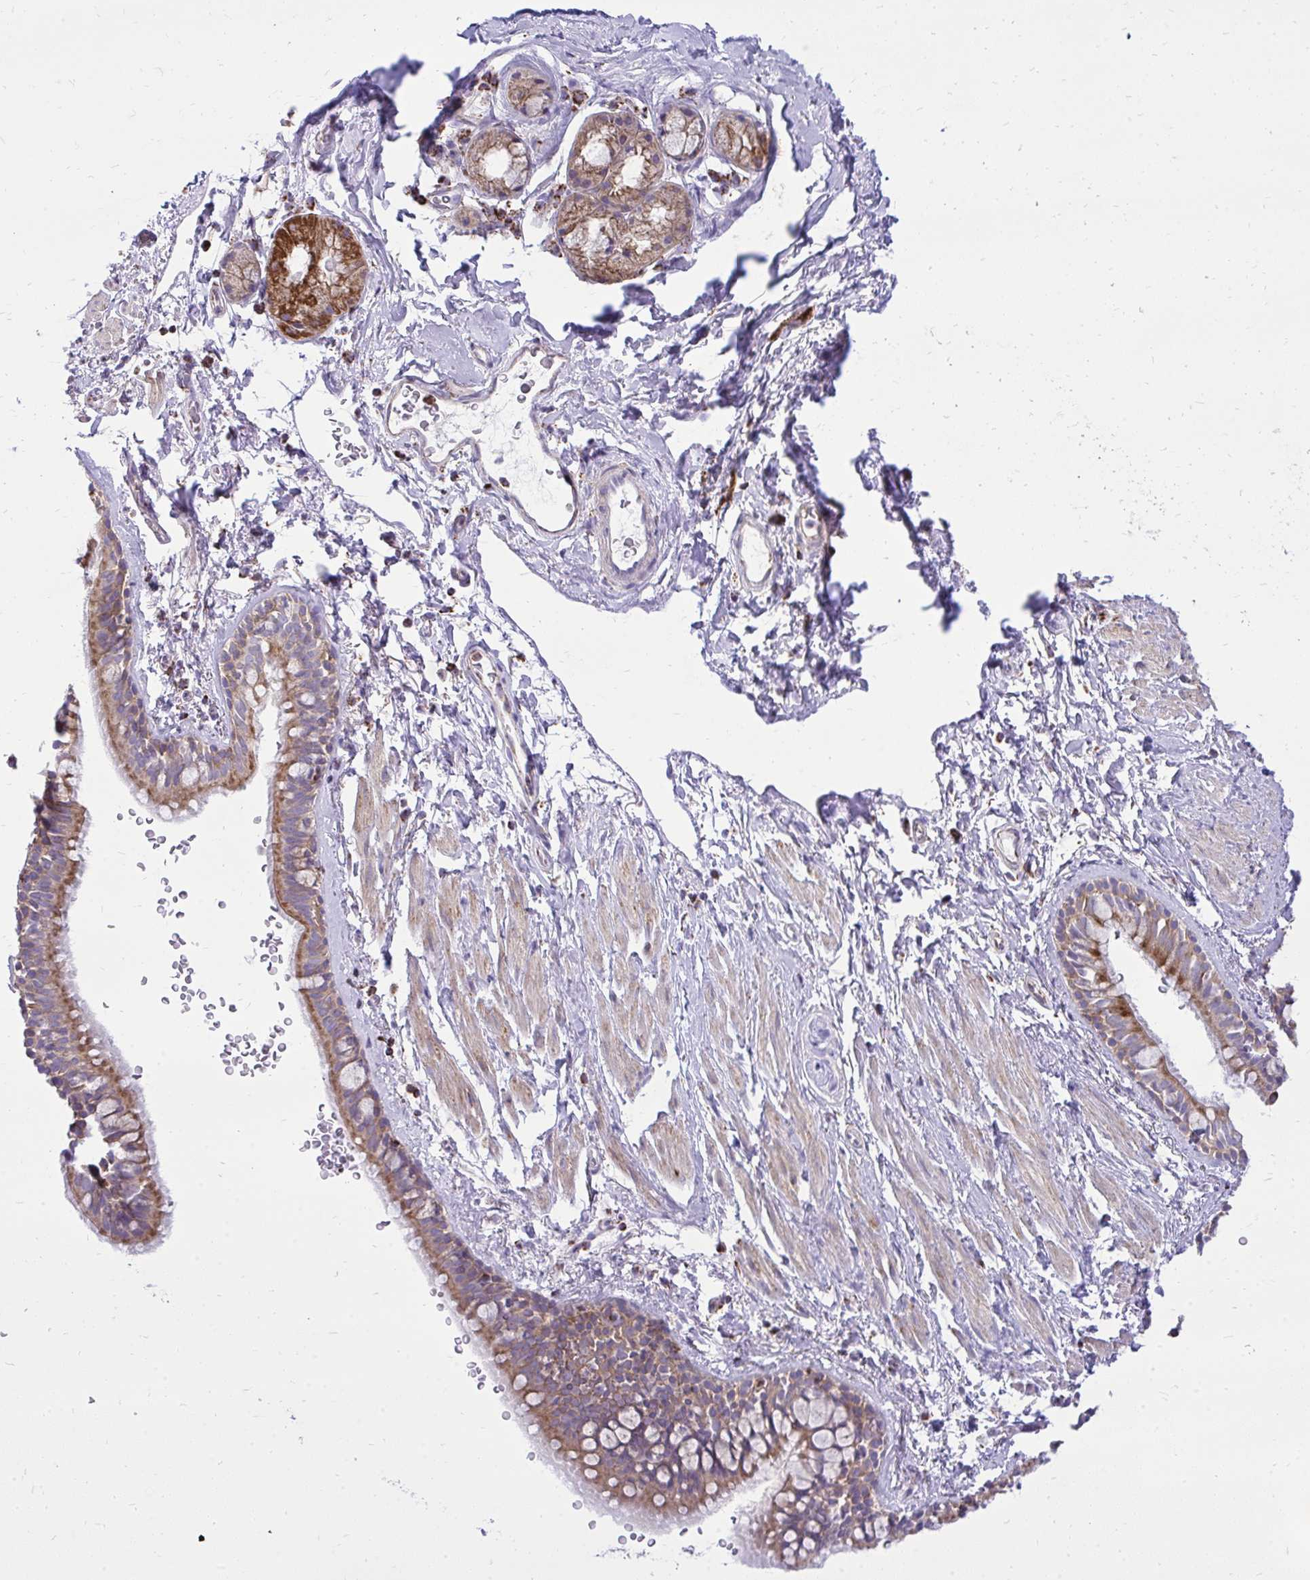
{"staining": {"intensity": "moderate", "quantity": ">75%", "location": "cytoplasmic/membranous"}, "tissue": "bronchus", "cell_type": "Respiratory epithelial cells", "image_type": "normal", "snomed": [{"axis": "morphology", "description": "Normal tissue, NOS"}, {"axis": "topography", "description": "Lymph node"}, {"axis": "topography", "description": "Cartilage tissue"}, {"axis": "topography", "description": "Bronchus"}], "caption": "IHC image of normal human bronchus stained for a protein (brown), which demonstrates medium levels of moderate cytoplasmic/membranous expression in about >75% of respiratory epithelial cells.", "gene": "SPTBN2", "patient": {"sex": "female", "age": 70}}